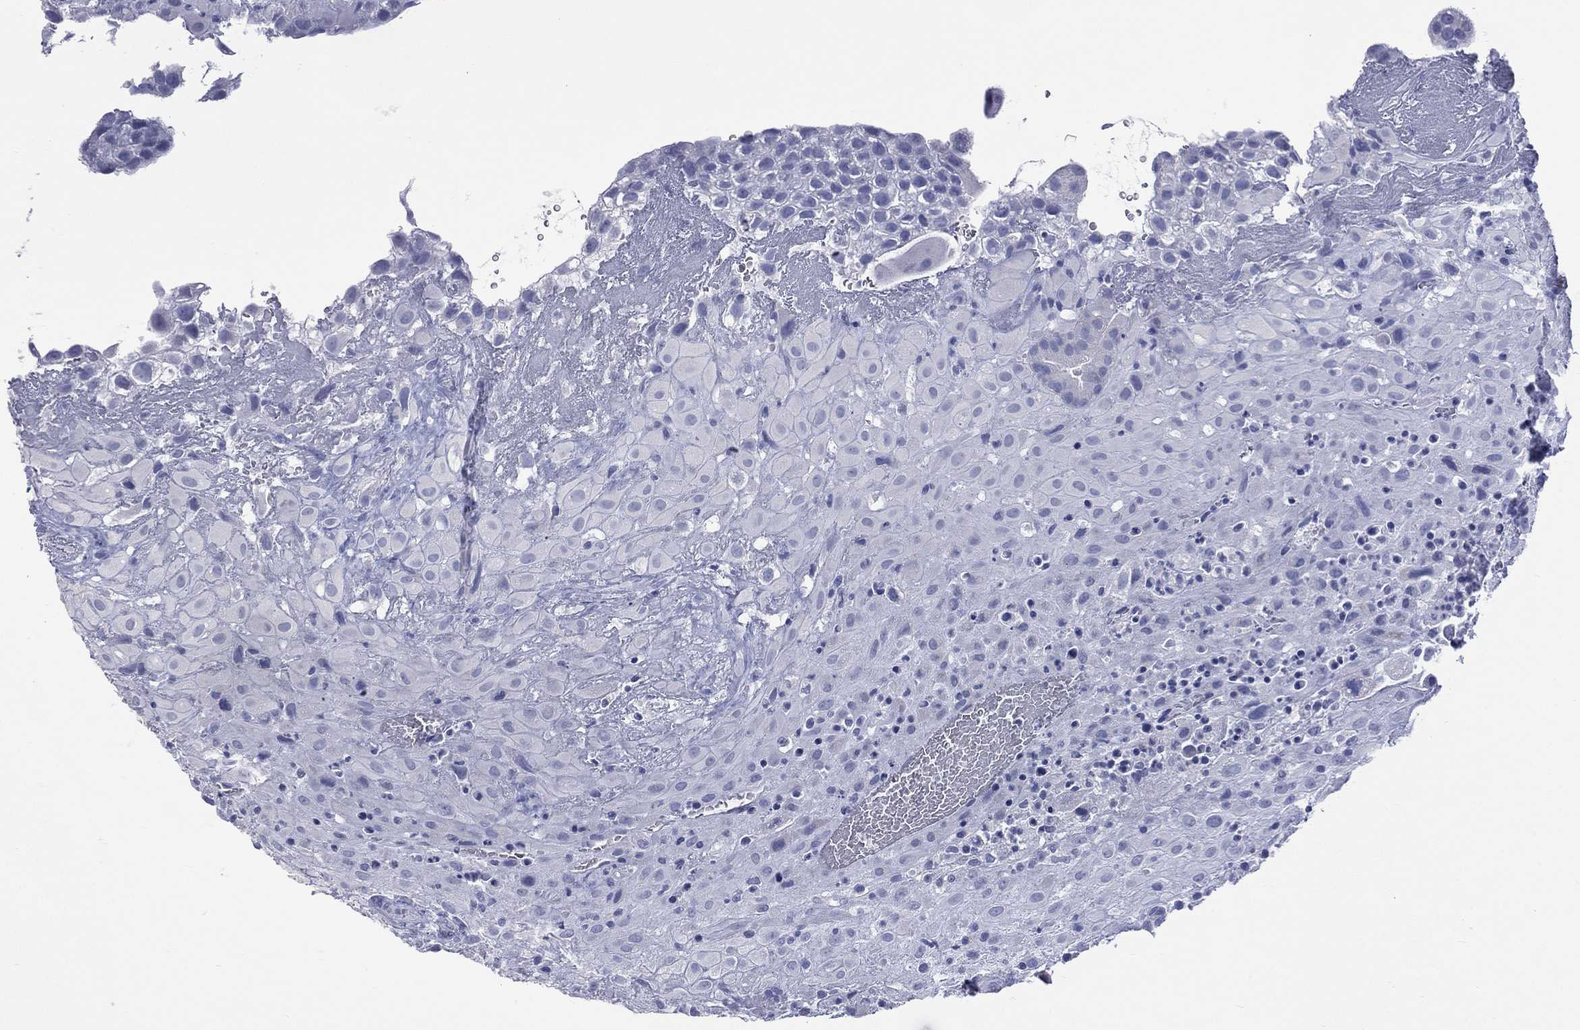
{"staining": {"intensity": "negative", "quantity": "none", "location": "none"}, "tissue": "placenta", "cell_type": "Decidual cells", "image_type": "normal", "snomed": [{"axis": "morphology", "description": "Normal tissue, NOS"}, {"axis": "topography", "description": "Placenta"}], "caption": "There is no significant expression in decidual cells of placenta. (DAB (3,3'-diaminobenzidine) immunohistochemistry (IHC), high magnification).", "gene": "CES2", "patient": {"sex": "female", "age": 19}}